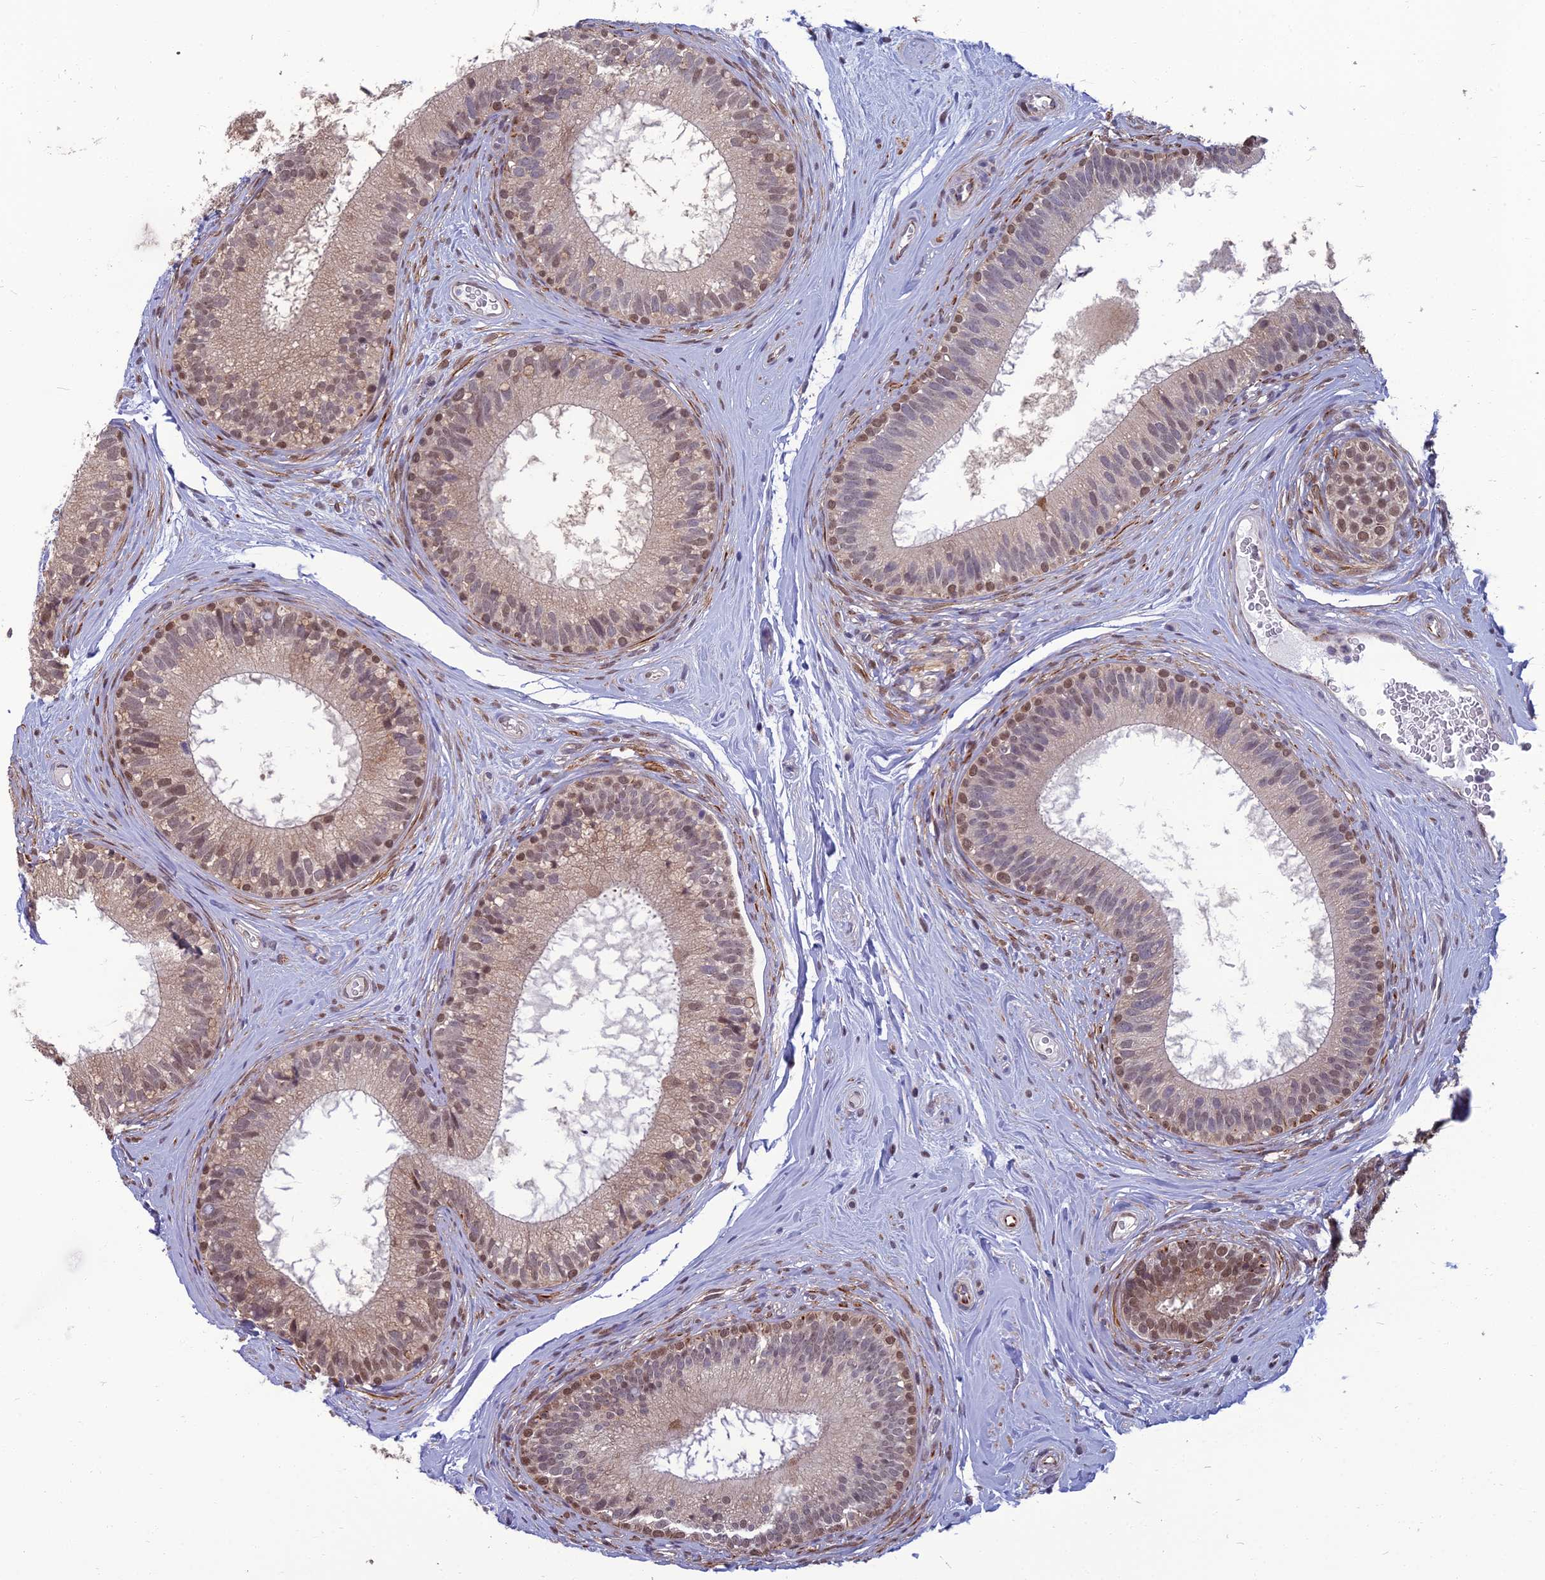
{"staining": {"intensity": "moderate", "quantity": "25%-75%", "location": "nuclear"}, "tissue": "epididymis", "cell_type": "Glandular cells", "image_type": "normal", "snomed": [{"axis": "morphology", "description": "Normal tissue, NOS"}, {"axis": "topography", "description": "Epididymis"}], "caption": "Protein staining of normal epididymis demonstrates moderate nuclear positivity in approximately 25%-75% of glandular cells. The protein of interest is stained brown, and the nuclei are stained in blue (DAB (3,3'-diaminobenzidine) IHC with brightfield microscopy, high magnification).", "gene": "NR4A3", "patient": {"sex": "male", "age": 33}}